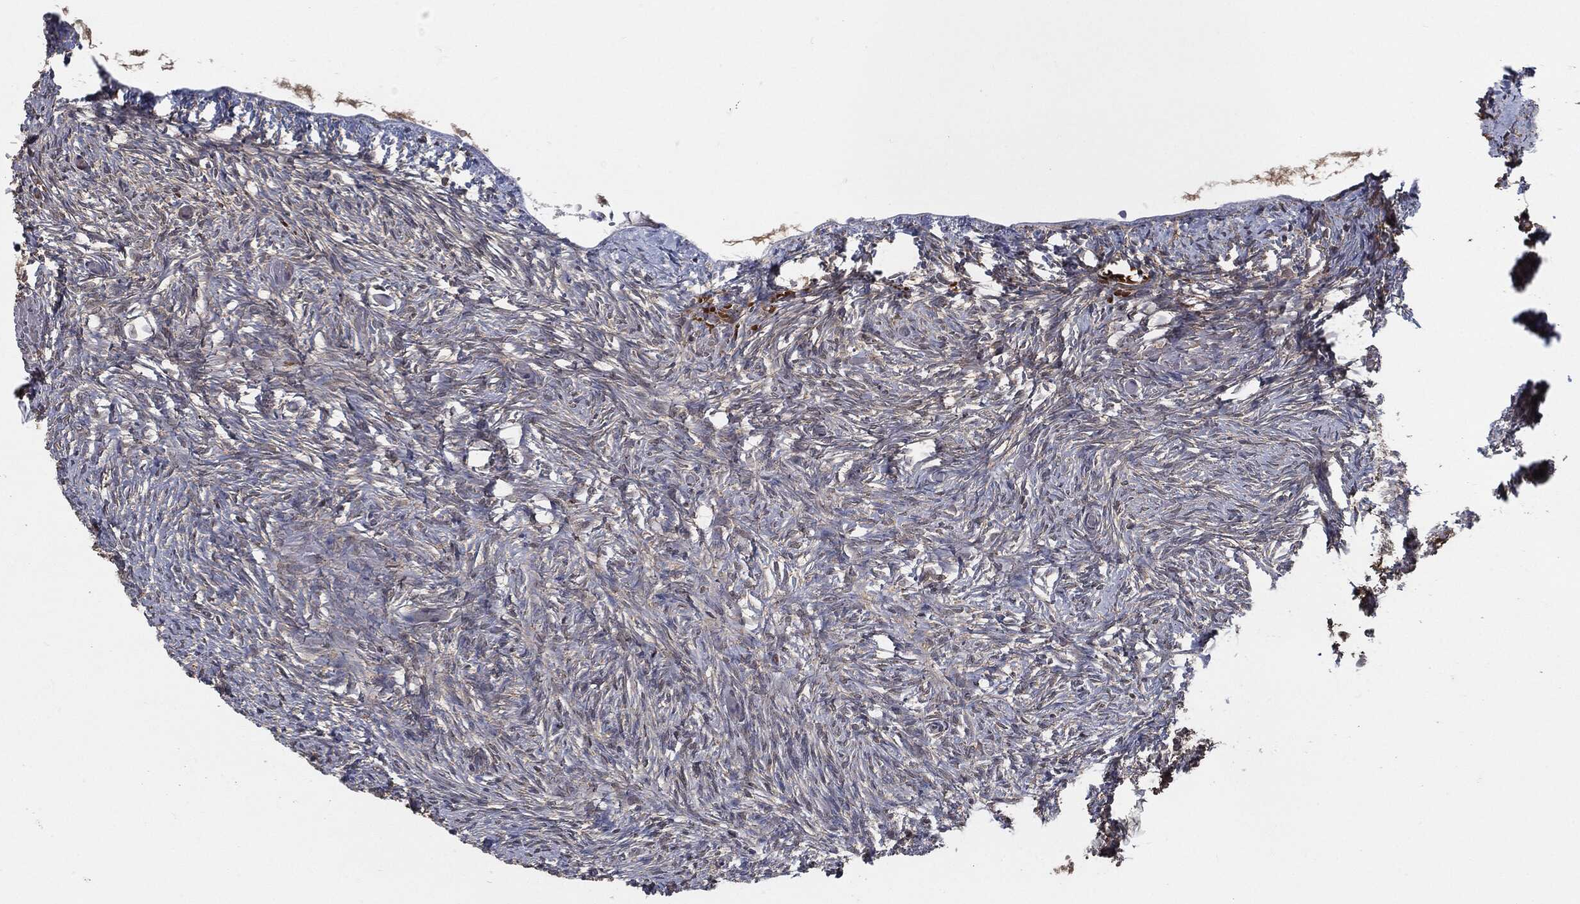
{"staining": {"intensity": "moderate", "quantity": "25%-75%", "location": "cytoplasmic/membranous"}, "tissue": "ovary", "cell_type": "Follicle cells", "image_type": "normal", "snomed": [{"axis": "morphology", "description": "Normal tissue, NOS"}, {"axis": "topography", "description": "Ovary"}], "caption": "Follicle cells exhibit moderate cytoplasmic/membranous expression in approximately 25%-75% of cells in benign ovary. (DAB IHC with brightfield microscopy, high magnification).", "gene": "PRDX4", "patient": {"sex": "female", "age": 39}}